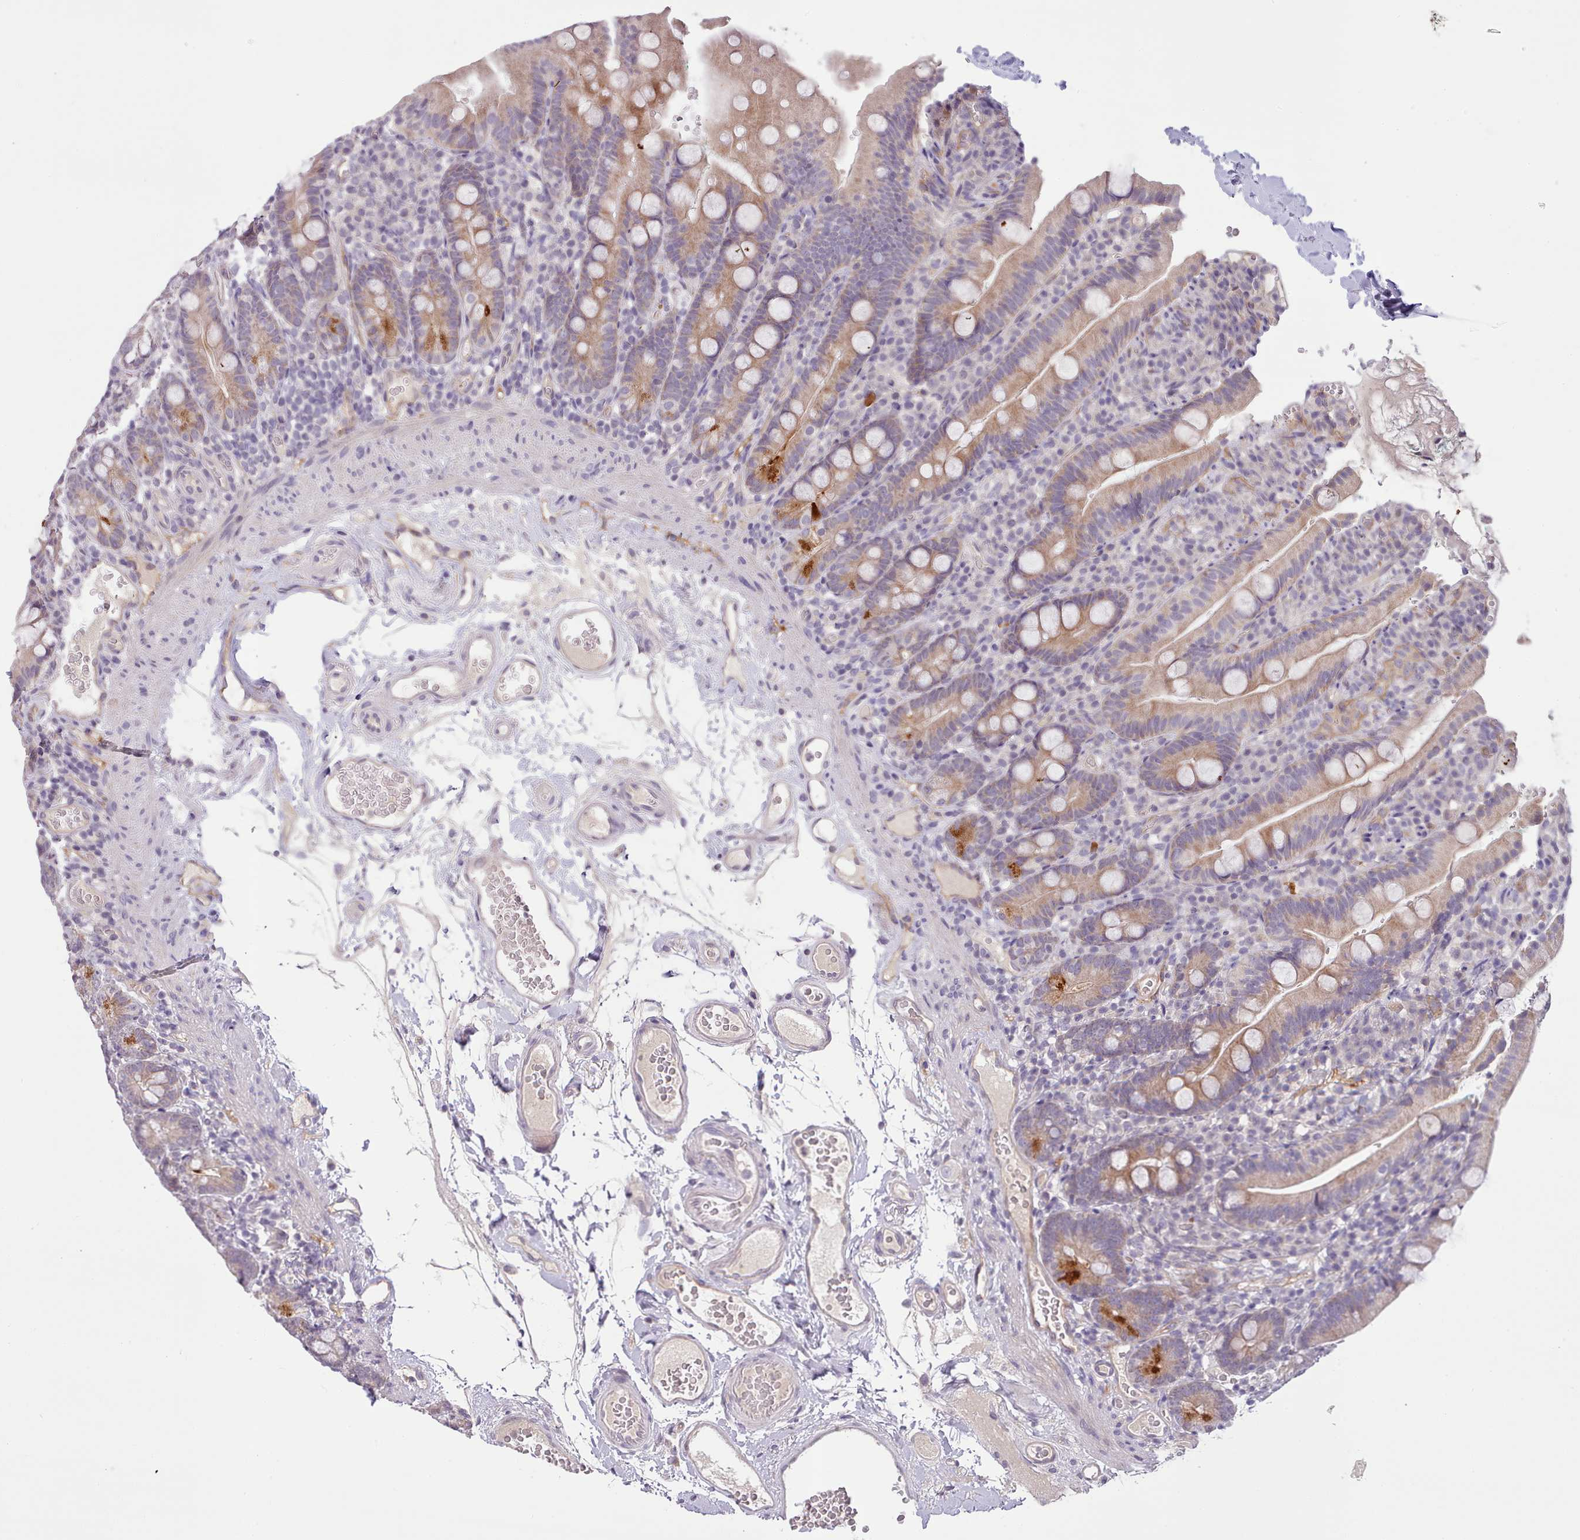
{"staining": {"intensity": "strong", "quantity": "<25%", "location": "cytoplasmic/membranous"}, "tissue": "duodenum", "cell_type": "Glandular cells", "image_type": "normal", "snomed": [{"axis": "morphology", "description": "Normal tissue, NOS"}, {"axis": "topography", "description": "Duodenum"}], "caption": "Protein staining exhibits strong cytoplasmic/membranous positivity in about <25% of glandular cells in benign duodenum. The protein is stained brown, and the nuclei are stained in blue (DAB IHC with brightfield microscopy, high magnification).", "gene": "ZNF658", "patient": {"sex": "female", "age": 67}}